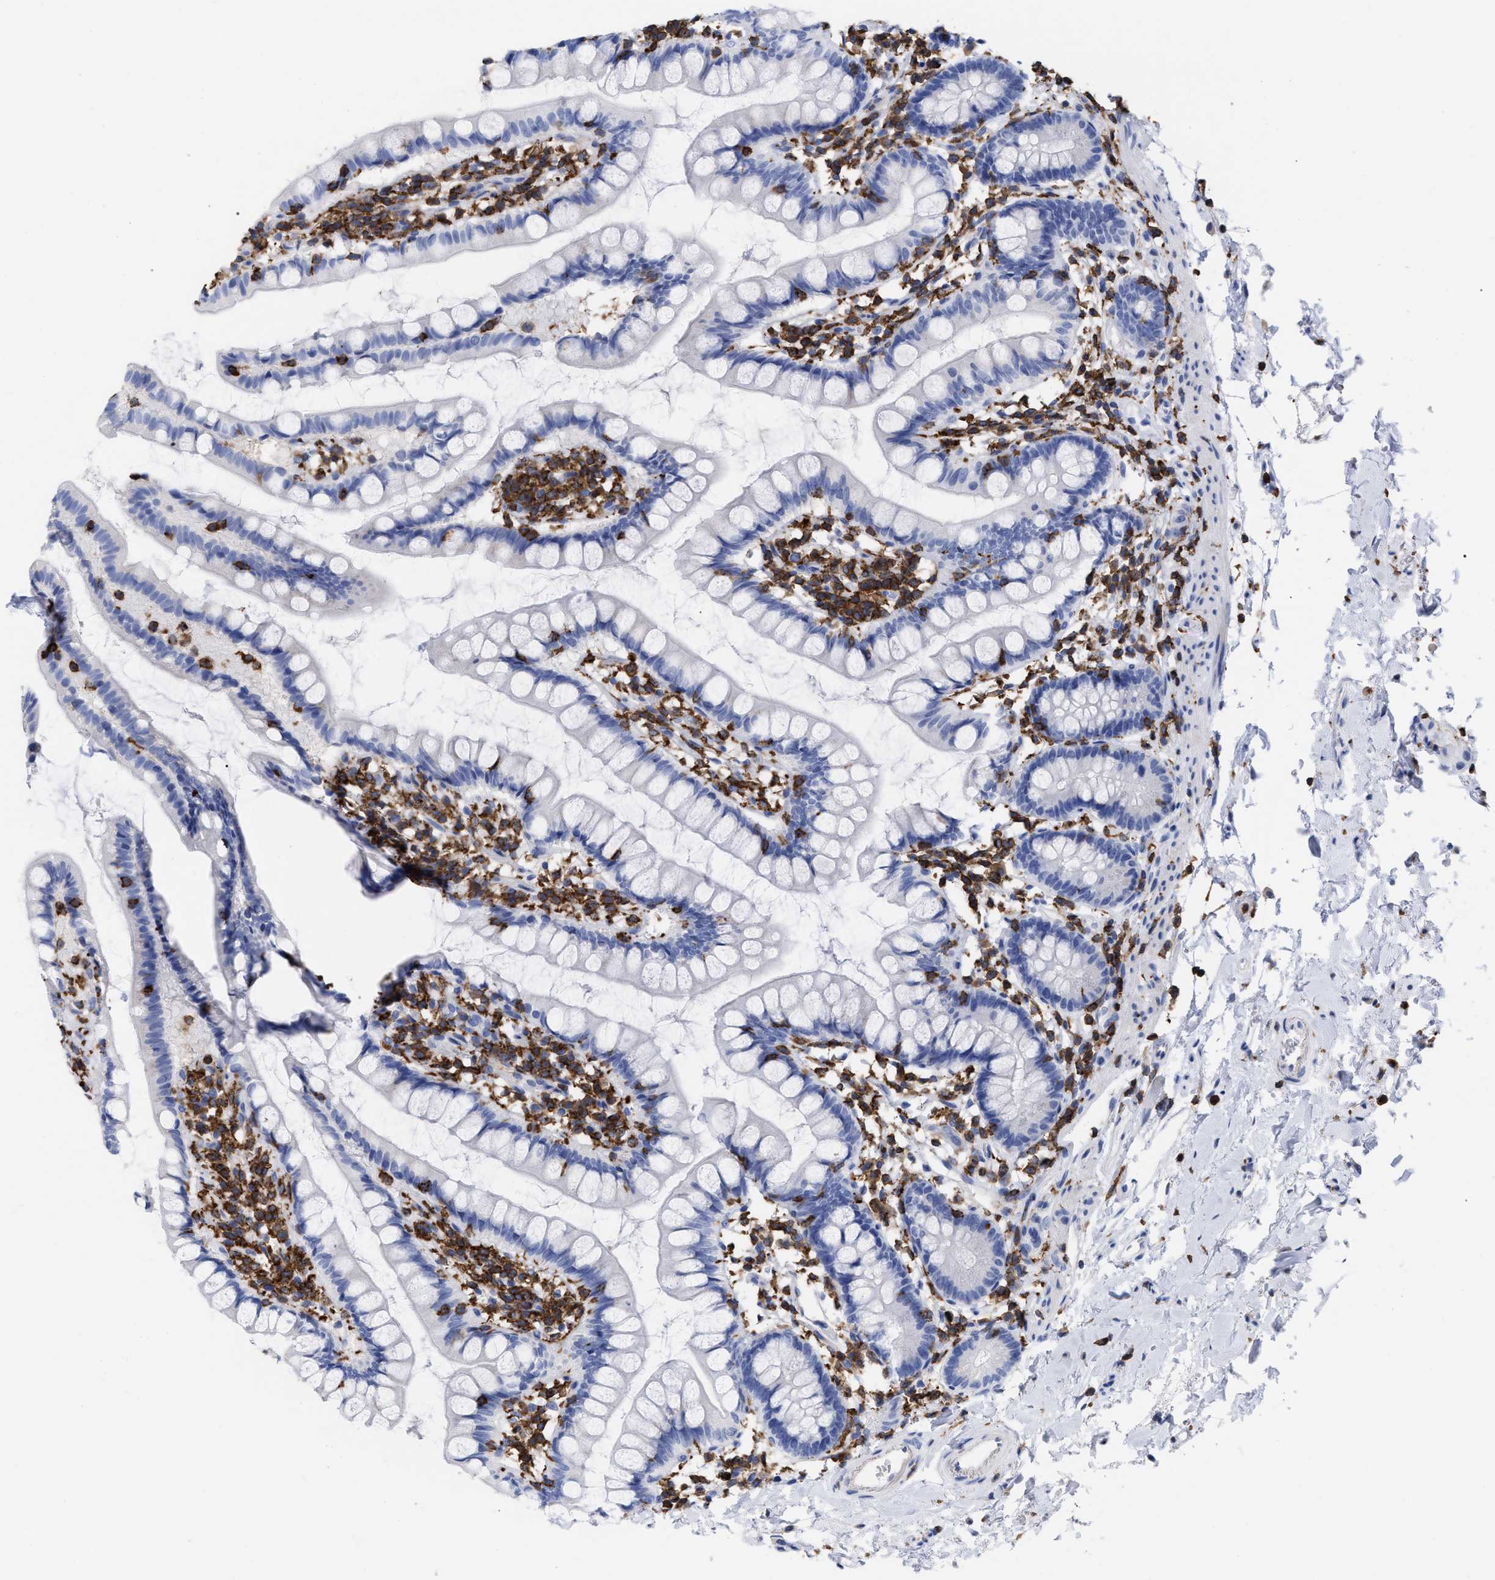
{"staining": {"intensity": "negative", "quantity": "none", "location": "none"}, "tissue": "small intestine", "cell_type": "Glandular cells", "image_type": "normal", "snomed": [{"axis": "morphology", "description": "Normal tissue, NOS"}, {"axis": "topography", "description": "Small intestine"}], "caption": "The immunohistochemistry (IHC) histopathology image has no significant expression in glandular cells of small intestine. Nuclei are stained in blue.", "gene": "HCLS1", "patient": {"sex": "female", "age": 84}}